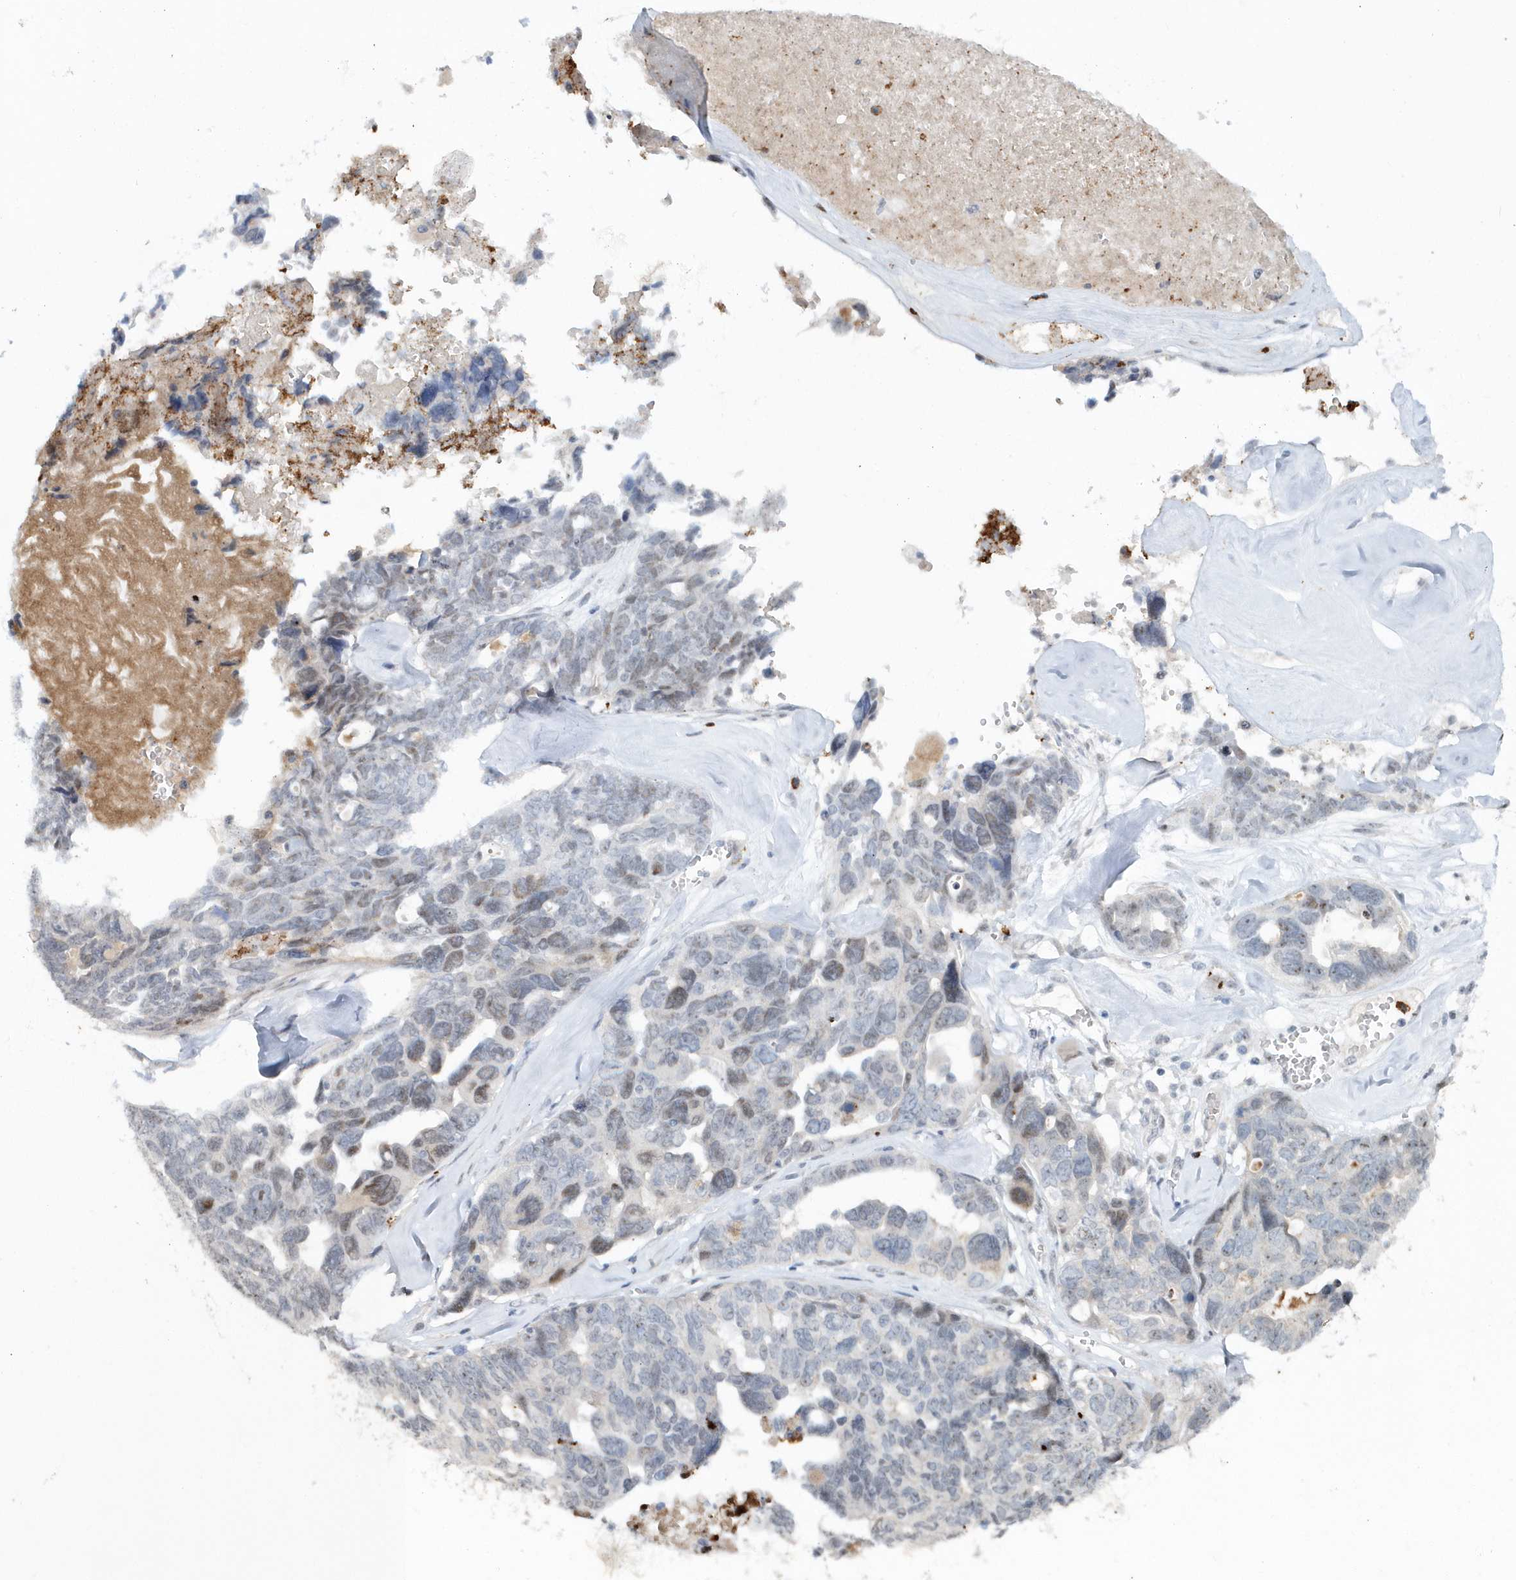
{"staining": {"intensity": "weak", "quantity": "<25%", "location": "nuclear"}, "tissue": "ovarian cancer", "cell_type": "Tumor cells", "image_type": "cancer", "snomed": [{"axis": "morphology", "description": "Cystadenocarcinoma, serous, NOS"}, {"axis": "topography", "description": "Ovary"}], "caption": "Serous cystadenocarcinoma (ovarian) was stained to show a protein in brown. There is no significant staining in tumor cells.", "gene": "ASCL4", "patient": {"sex": "female", "age": 79}}